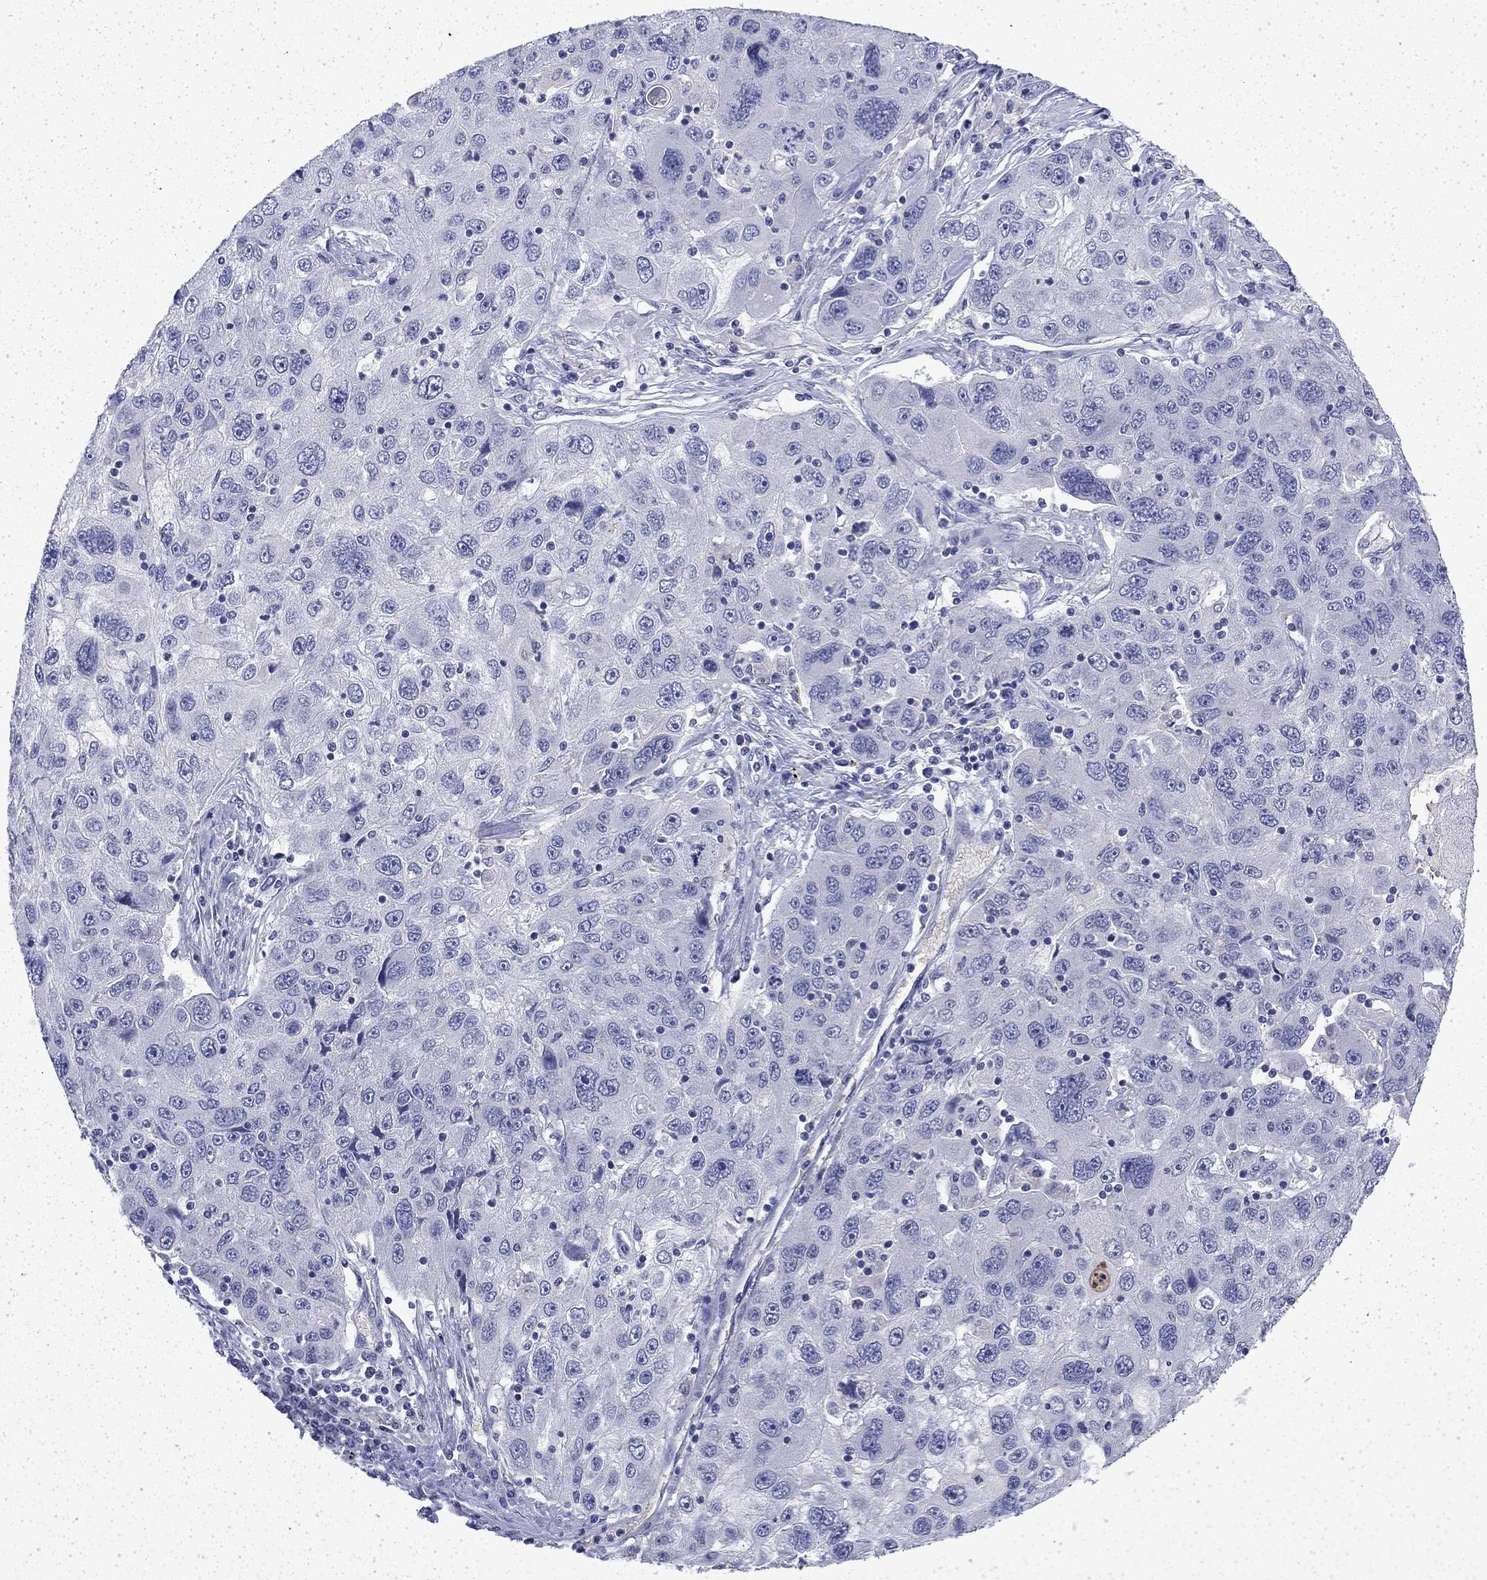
{"staining": {"intensity": "negative", "quantity": "none", "location": "none"}, "tissue": "stomach cancer", "cell_type": "Tumor cells", "image_type": "cancer", "snomed": [{"axis": "morphology", "description": "Adenocarcinoma, NOS"}, {"axis": "topography", "description": "Stomach"}], "caption": "This is an immunohistochemistry (IHC) image of human adenocarcinoma (stomach). There is no expression in tumor cells.", "gene": "ENPP6", "patient": {"sex": "male", "age": 56}}